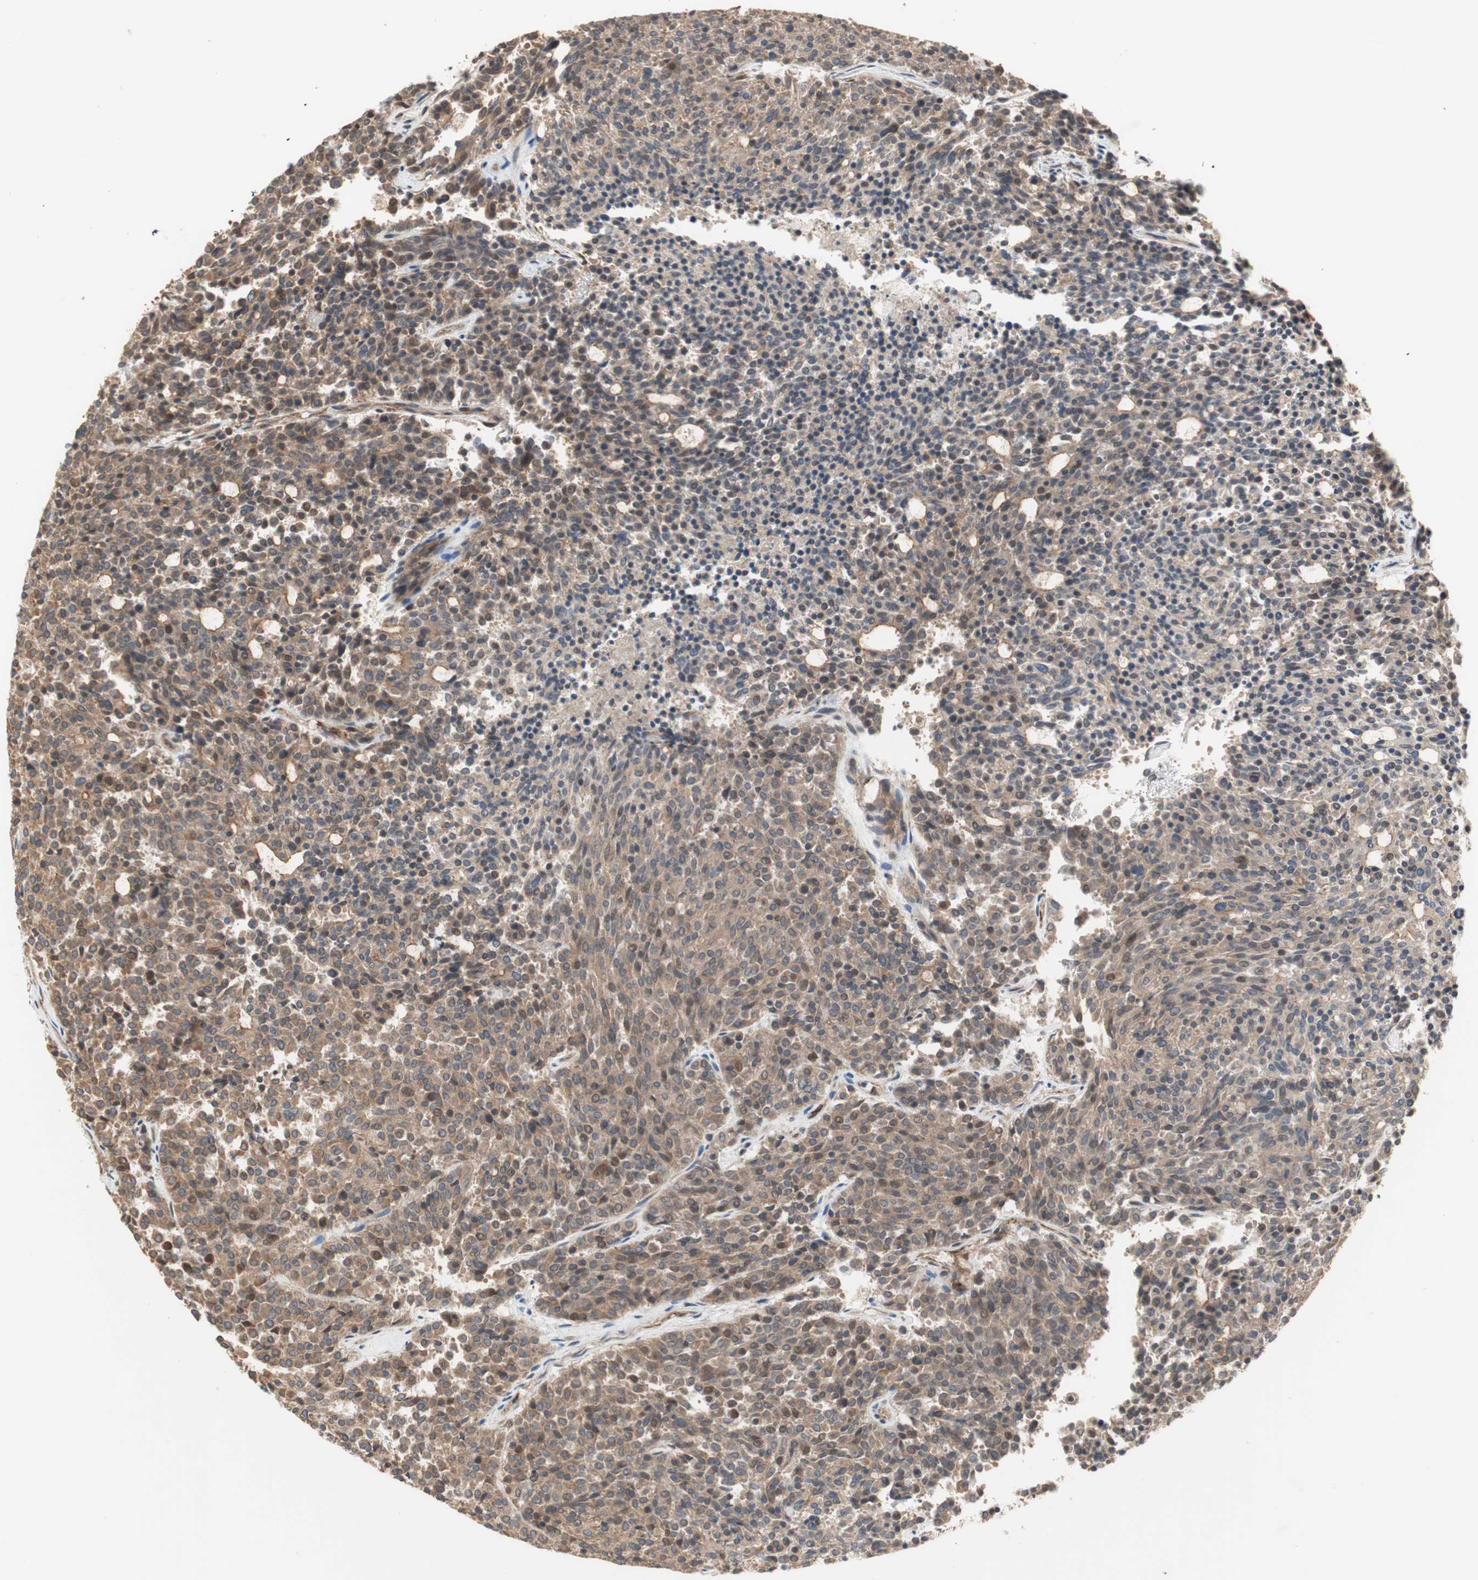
{"staining": {"intensity": "moderate", "quantity": ">75%", "location": "cytoplasmic/membranous"}, "tissue": "carcinoid", "cell_type": "Tumor cells", "image_type": "cancer", "snomed": [{"axis": "morphology", "description": "Carcinoid, malignant, NOS"}, {"axis": "topography", "description": "Pancreas"}], "caption": "This is an image of IHC staining of carcinoid, which shows moderate positivity in the cytoplasmic/membranous of tumor cells.", "gene": "CTTNBP2NL", "patient": {"sex": "female", "age": 54}}